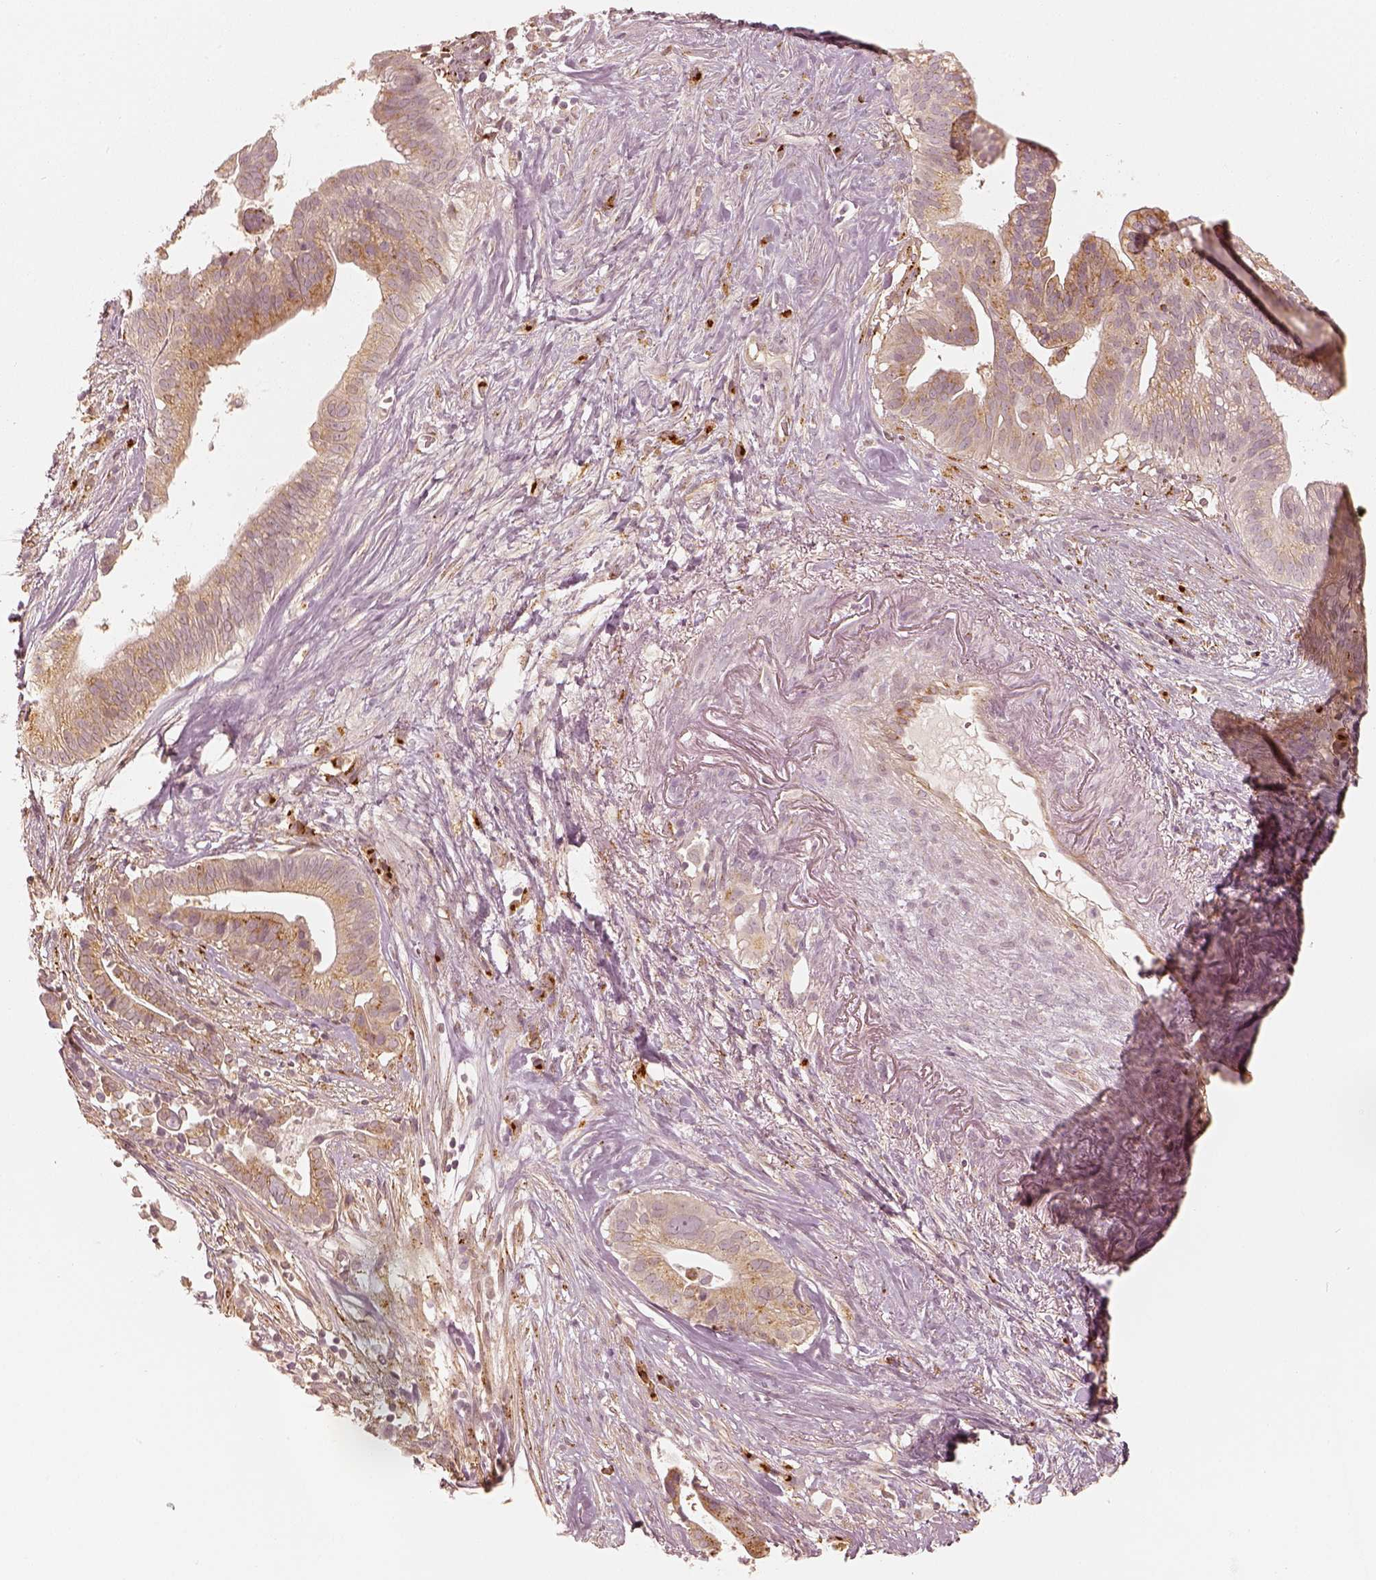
{"staining": {"intensity": "moderate", "quantity": "25%-75%", "location": "cytoplasmic/membranous"}, "tissue": "pancreatic cancer", "cell_type": "Tumor cells", "image_type": "cancer", "snomed": [{"axis": "morphology", "description": "Adenocarcinoma, NOS"}, {"axis": "topography", "description": "Pancreas"}], "caption": "Pancreatic cancer stained with a brown dye displays moderate cytoplasmic/membranous positive staining in approximately 25%-75% of tumor cells.", "gene": "GORASP2", "patient": {"sex": "male", "age": 61}}